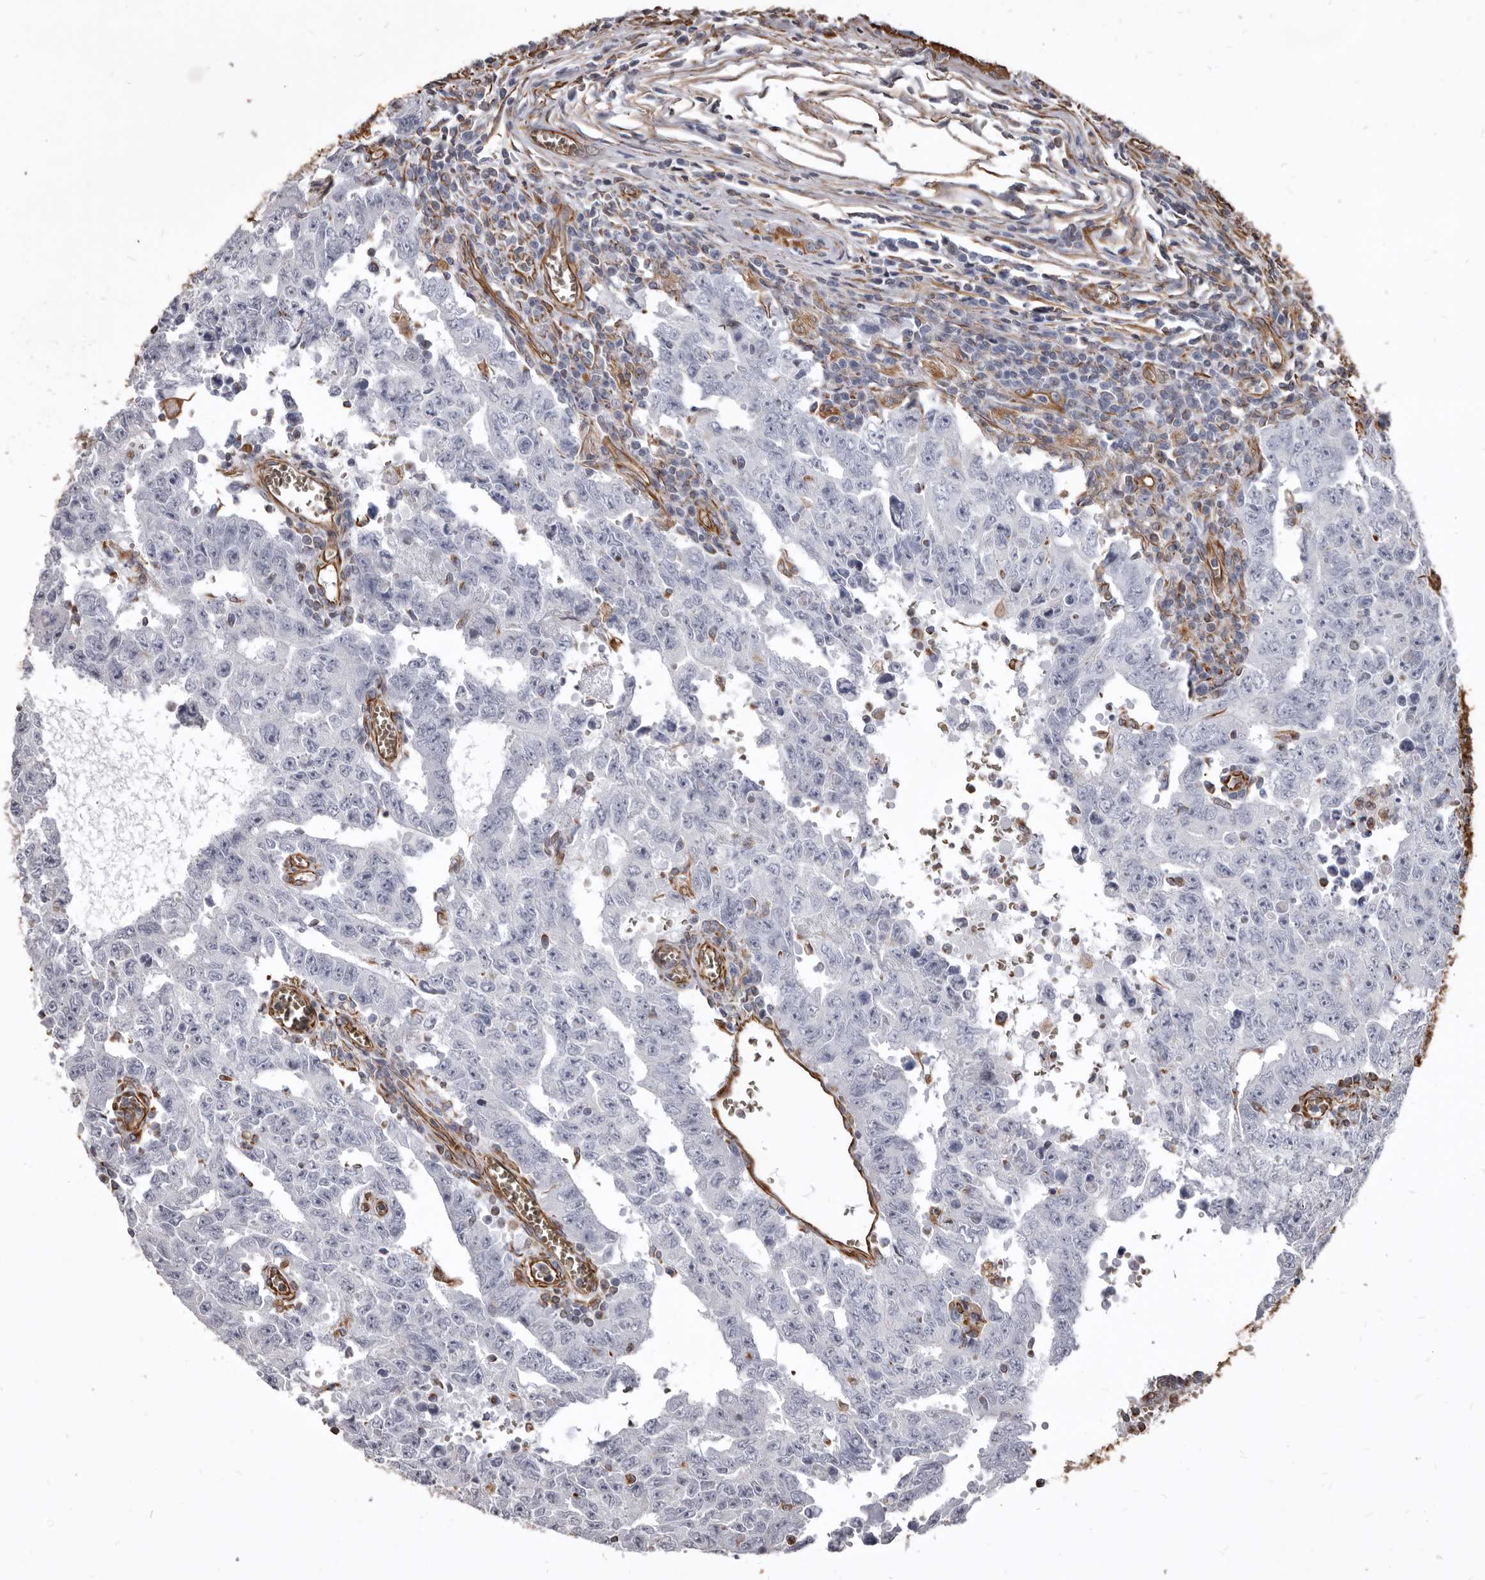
{"staining": {"intensity": "negative", "quantity": "none", "location": "none"}, "tissue": "testis cancer", "cell_type": "Tumor cells", "image_type": "cancer", "snomed": [{"axis": "morphology", "description": "Carcinoma, Embryonal, NOS"}, {"axis": "topography", "description": "Testis"}], "caption": "There is no significant positivity in tumor cells of testis cancer.", "gene": "MTURN", "patient": {"sex": "male", "age": 26}}